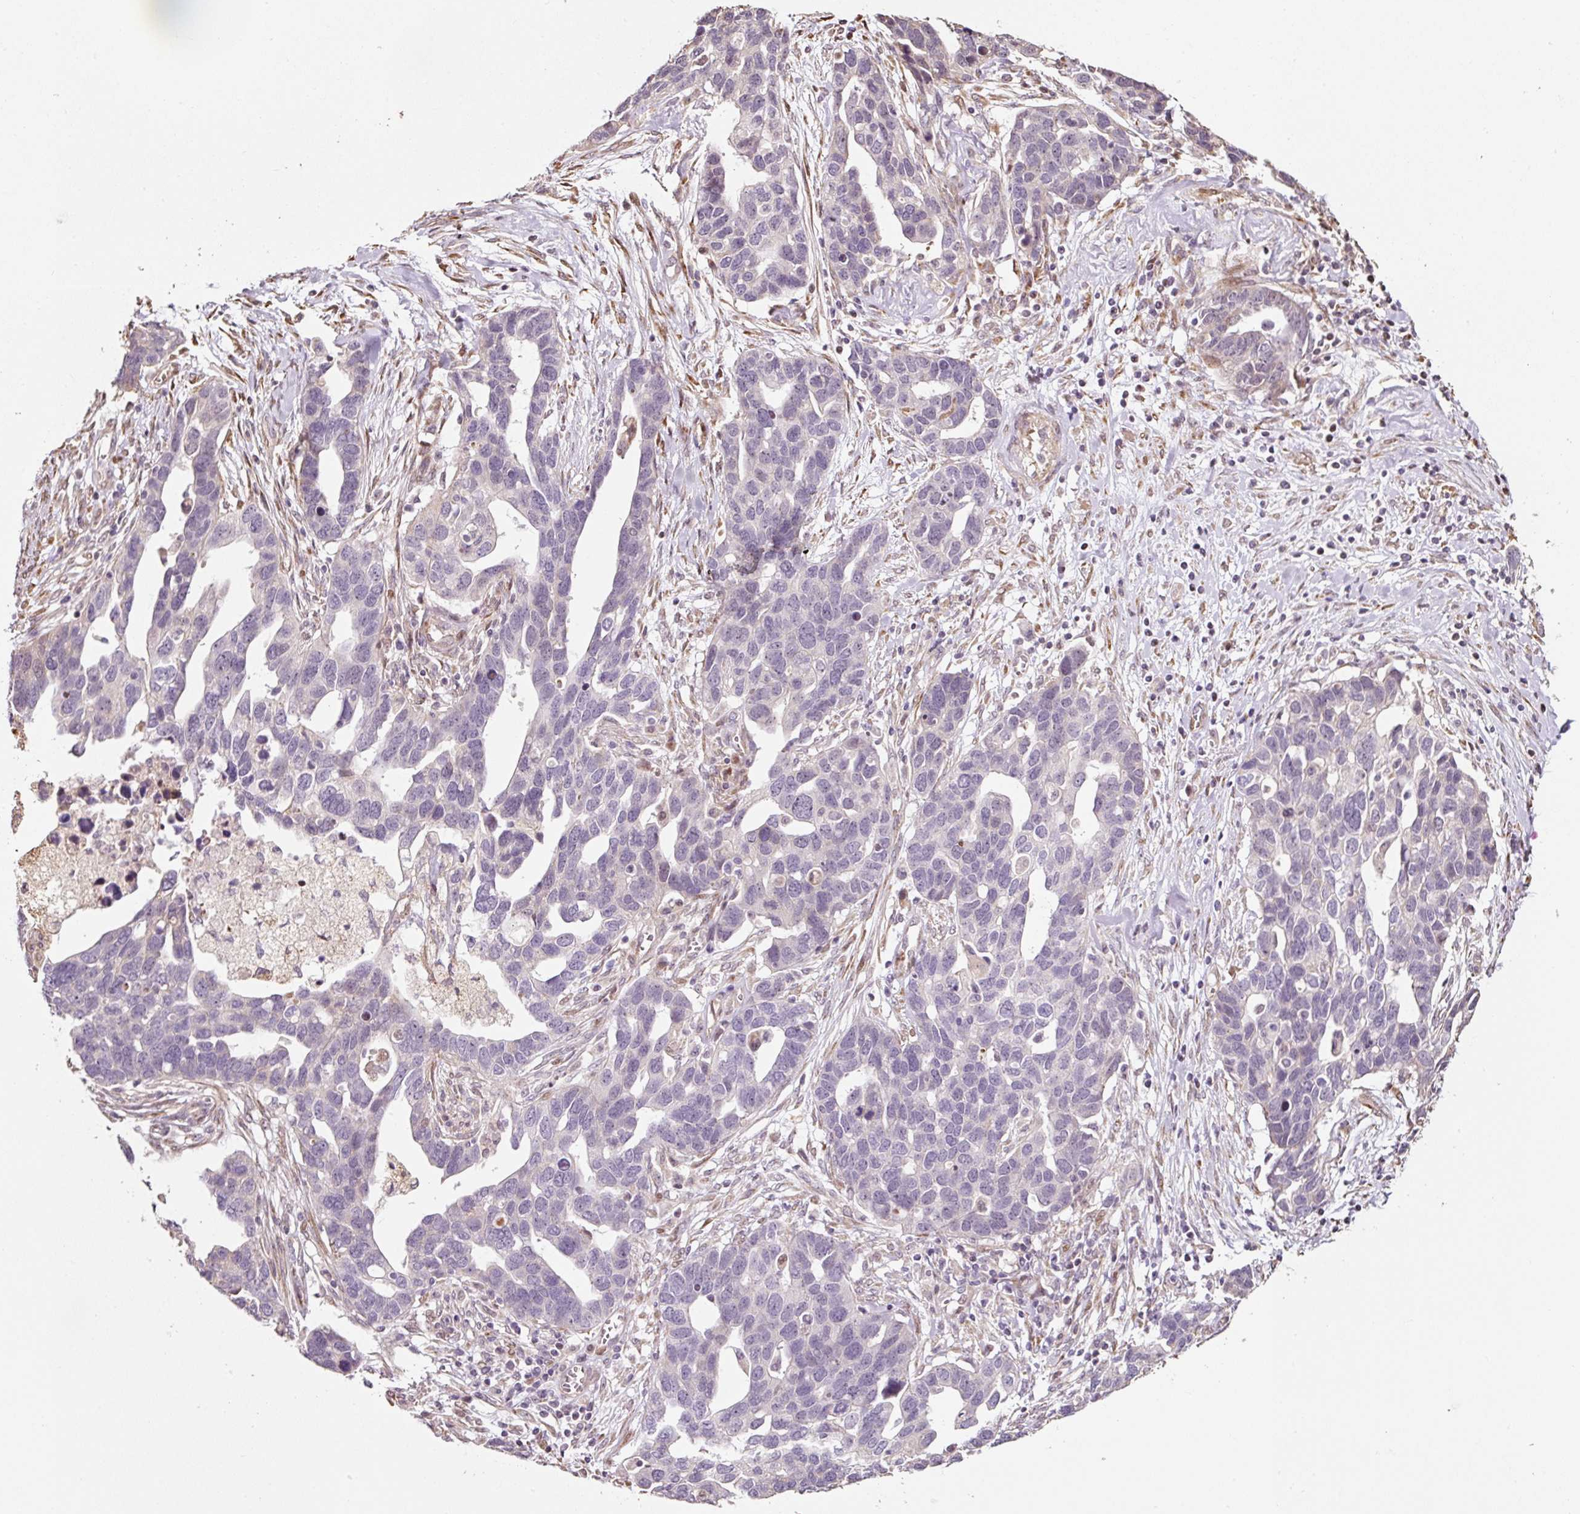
{"staining": {"intensity": "negative", "quantity": "none", "location": "none"}, "tissue": "ovarian cancer", "cell_type": "Tumor cells", "image_type": "cancer", "snomed": [{"axis": "morphology", "description": "Cystadenocarcinoma, serous, NOS"}, {"axis": "topography", "description": "Ovary"}], "caption": "High magnification brightfield microscopy of ovarian serous cystadenocarcinoma stained with DAB (brown) and counterstained with hematoxylin (blue): tumor cells show no significant expression. Brightfield microscopy of IHC stained with DAB (brown) and hematoxylin (blue), captured at high magnification.", "gene": "ETF1", "patient": {"sex": "female", "age": 54}}